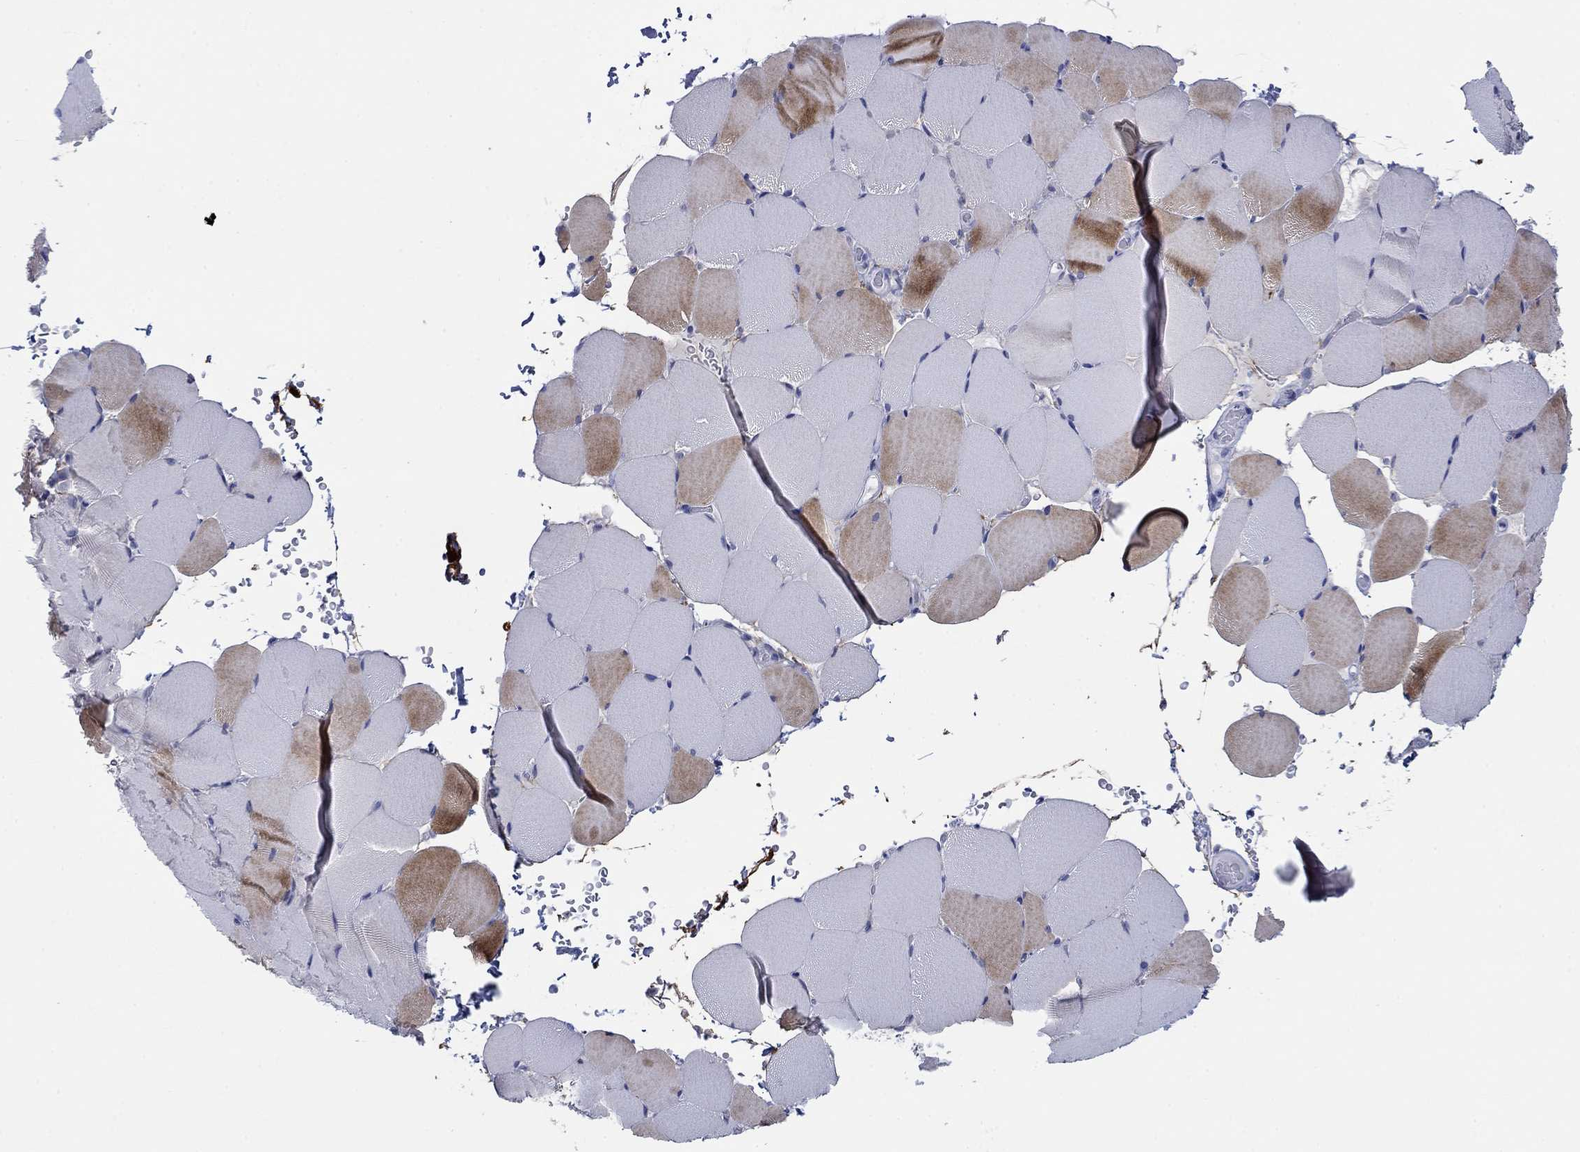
{"staining": {"intensity": "moderate", "quantity": "25%-75%", "location": "cytoplasmic/membranous"}, "tissue": "skeletal muscle", "cell_type": "Myocytes", "image_type": "normal", "snomed": [{"axis": "morphology", "description": "Normal tissue, NOS"}, {"axis": "topography", "description": "Skeletal muscle"}], "caption": "Protein positivity by immunohistochemistry (IHC) exhibits moderate cytoplasmic/membranous expression in about 25%-75% of myocytes in benign skeletal muscle. Immunohistochemistry stains the protein in brown and the nuclei are stained blue.", "gene": "PDYN", "patient": {"sex": "female", "age": 37}}